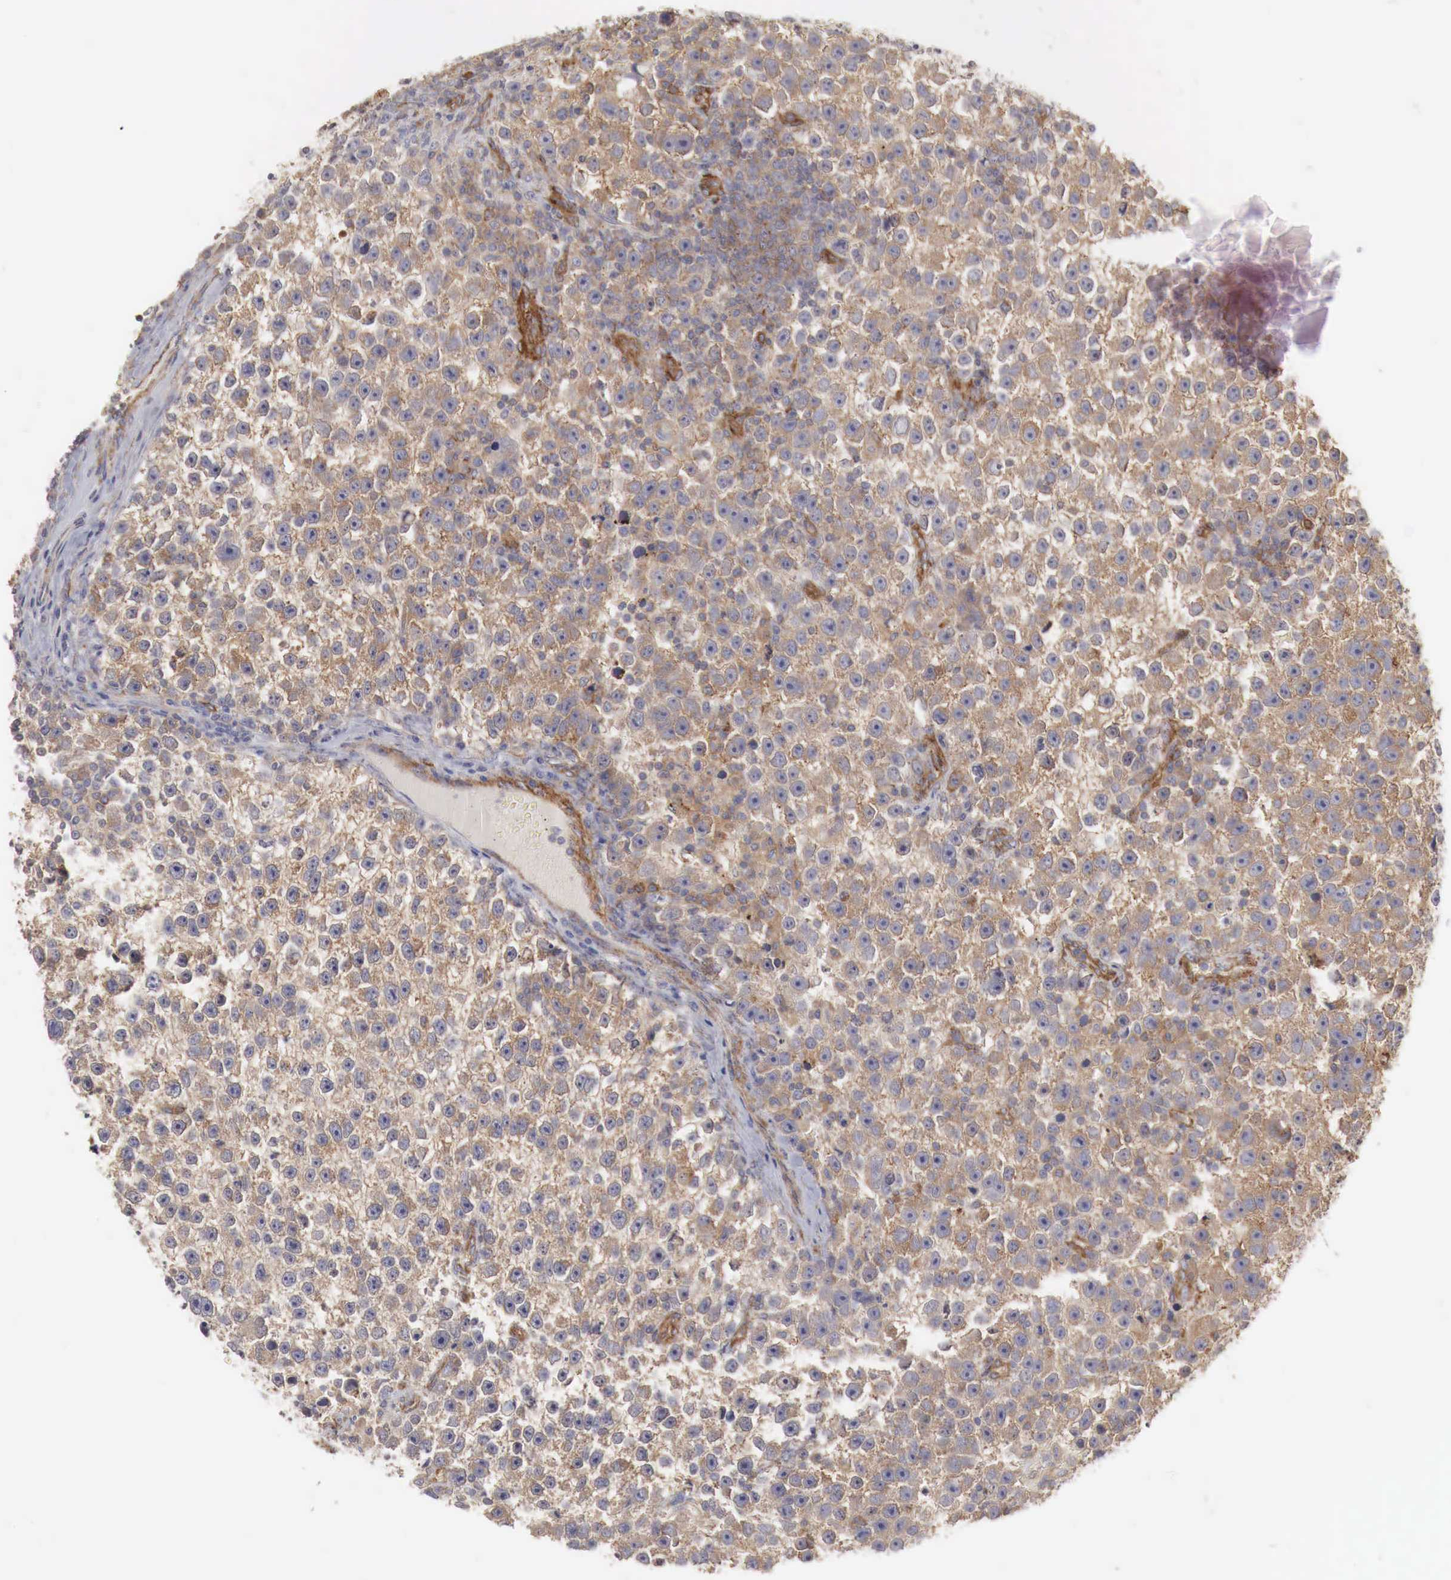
{"staining": {"intensity": "moderate", "quantity": ">75%", "location": "cytoplasmic/membranous"}, "tissue": "testis cancer", "cell_type": "Tumor cells", "image_type": "cancer", "snomed": [{"axis": "morphology", "description": "Seminoma, NOS"}, {"axis": "topography", "description": "Testis"}], "caption": "The photomicrograph displays immunohistochemical staining of seminoma (testis). There is moderate cytoplasmic/membranous staining is identified in approximately >75% of tumor cells. (DAB (3,3'-diaminobenzidine) = brown stain, brightfield microscopy at high magnification).", "gene": "ARMCX4", "patient": {"sex": "male", "age": 33}}